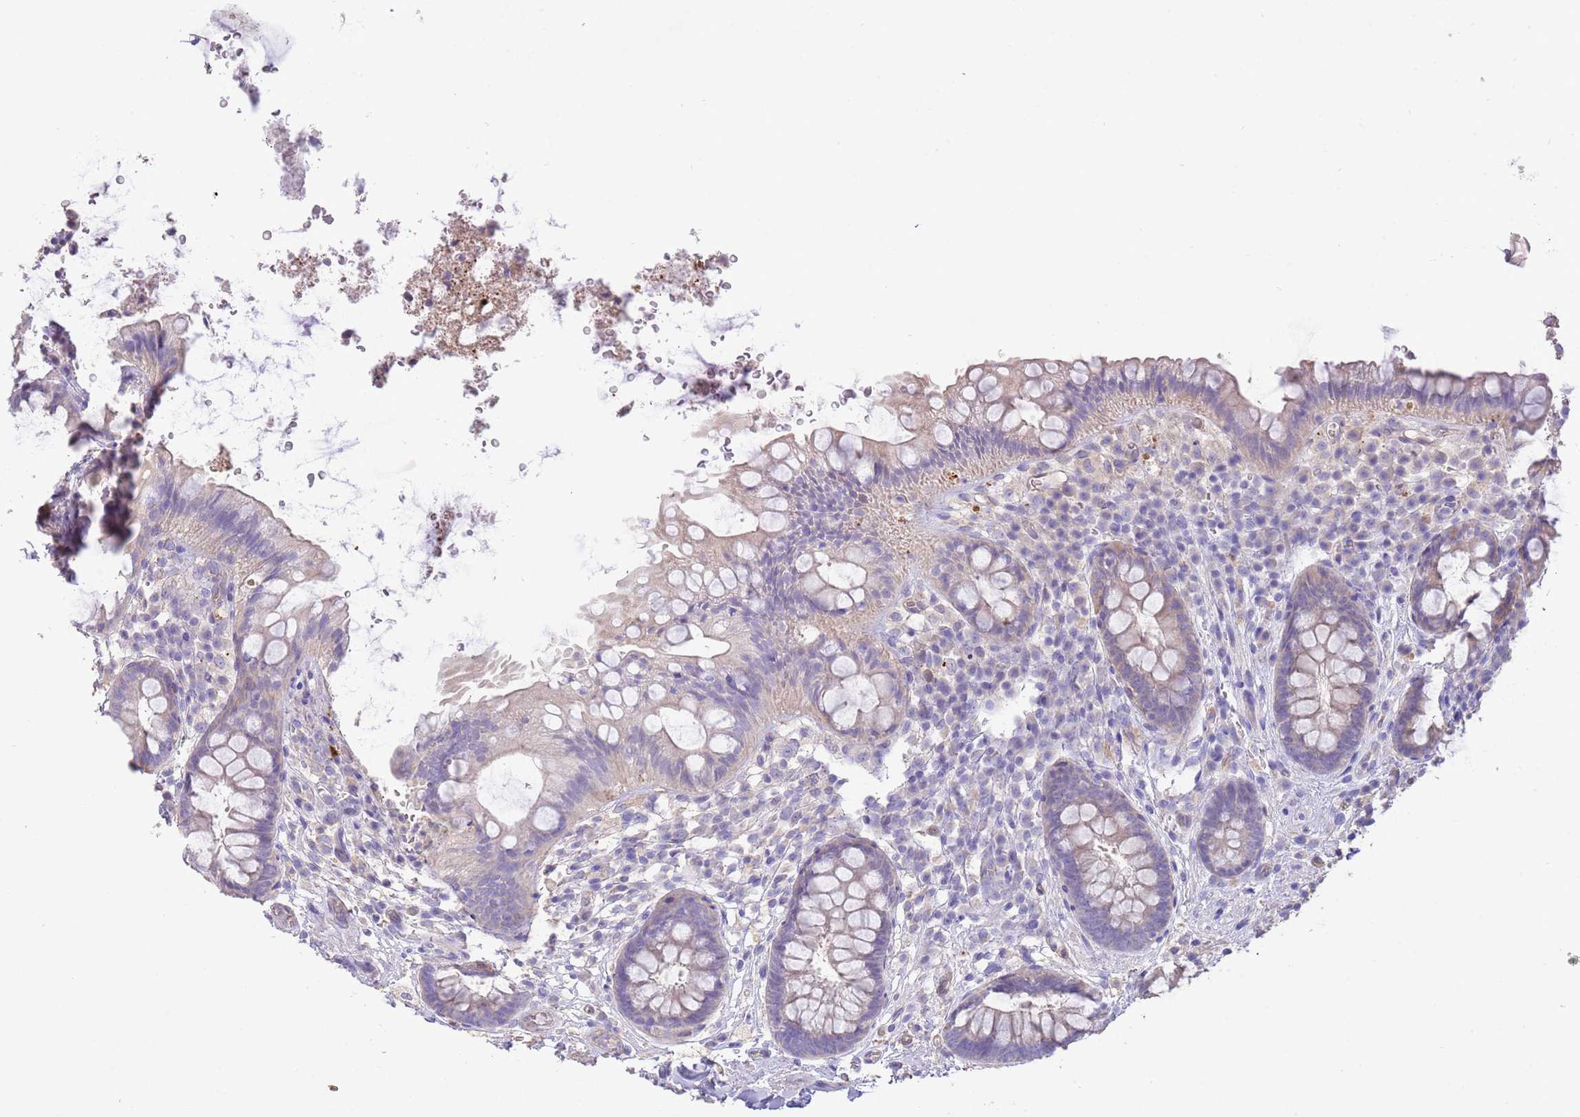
{"staining": {"intensity": "weak", "quantity": "<25%", "location": "cytoplasmic/membranous"}, "tissue": "rectum", "cell_type": "Glandular cells", "image_type": "normal", "snomed": [{"axis": "morphology", "description": "Normal tissue, NOS"}, {"axis": "topography", "description": "Rectum"}, {"axis": "topography", "description": "Peripheral nerve tissue"}], "caption": "The micrograph demonstrates no staining of glandular cells in benign rectum.", "gene": "SFTPA1", "patient": {"sex": "female", "age": 69}}